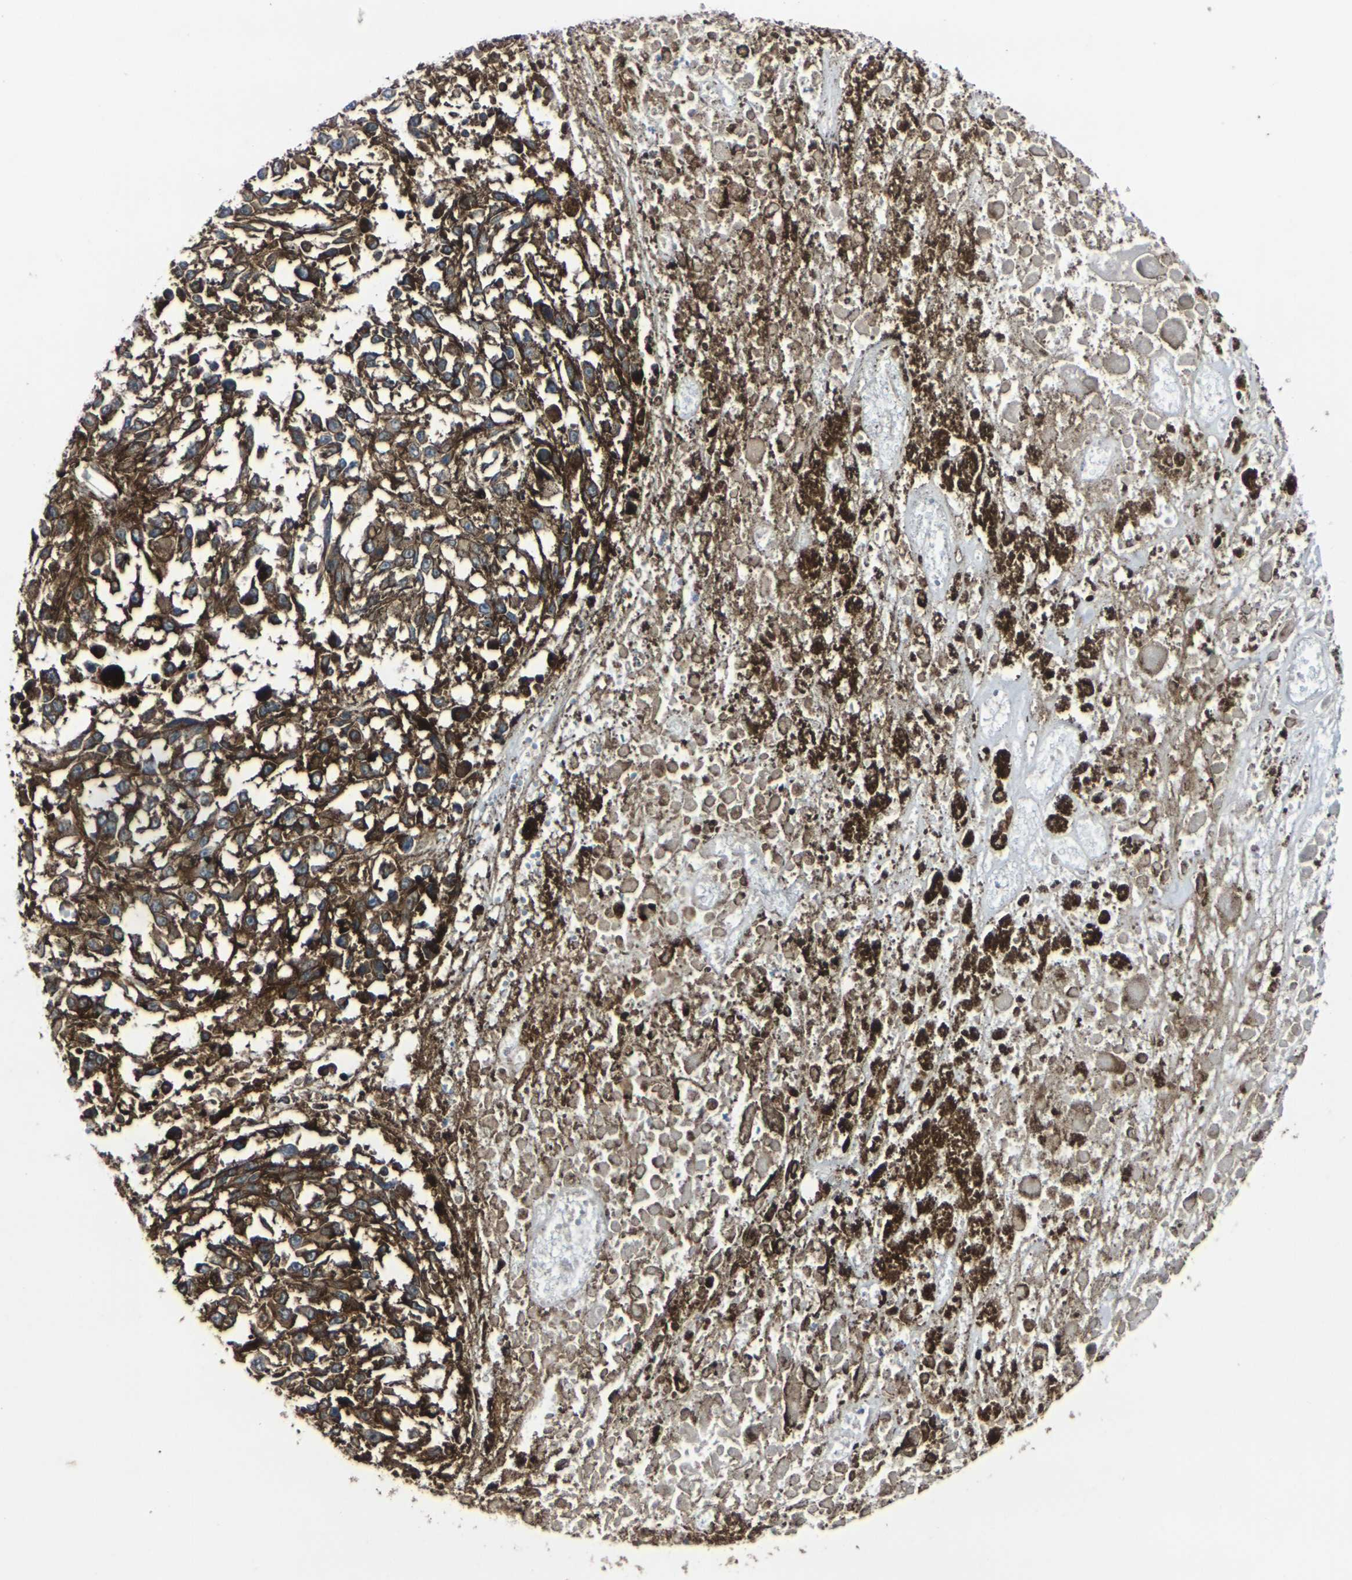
{"staining": {"intensity": "strong", "quantity": ">75%", "location": "cytoplasmic/membranous"}, "tissue": "melanoma", "cell_type": "Tumor cells", "image_type": "cancer", "snomed": [{"axis": "morphology", "description": "Malignant melanoma, Metastatic site"}, {"axis": "topography", "description": "Lymph node"}], "caption": "Protein analysis of malignant melanoma (metastatic site) tissue reveals strong cytoplasmic/membranous expression in about >75% of tumor cells. (Stains: DAB in brown, nuclei in blue, Microscopy: brightfield microscopy at high magnification).", "gene": "MARCHF2", "patient": {"sex": "male", "age": 59}}